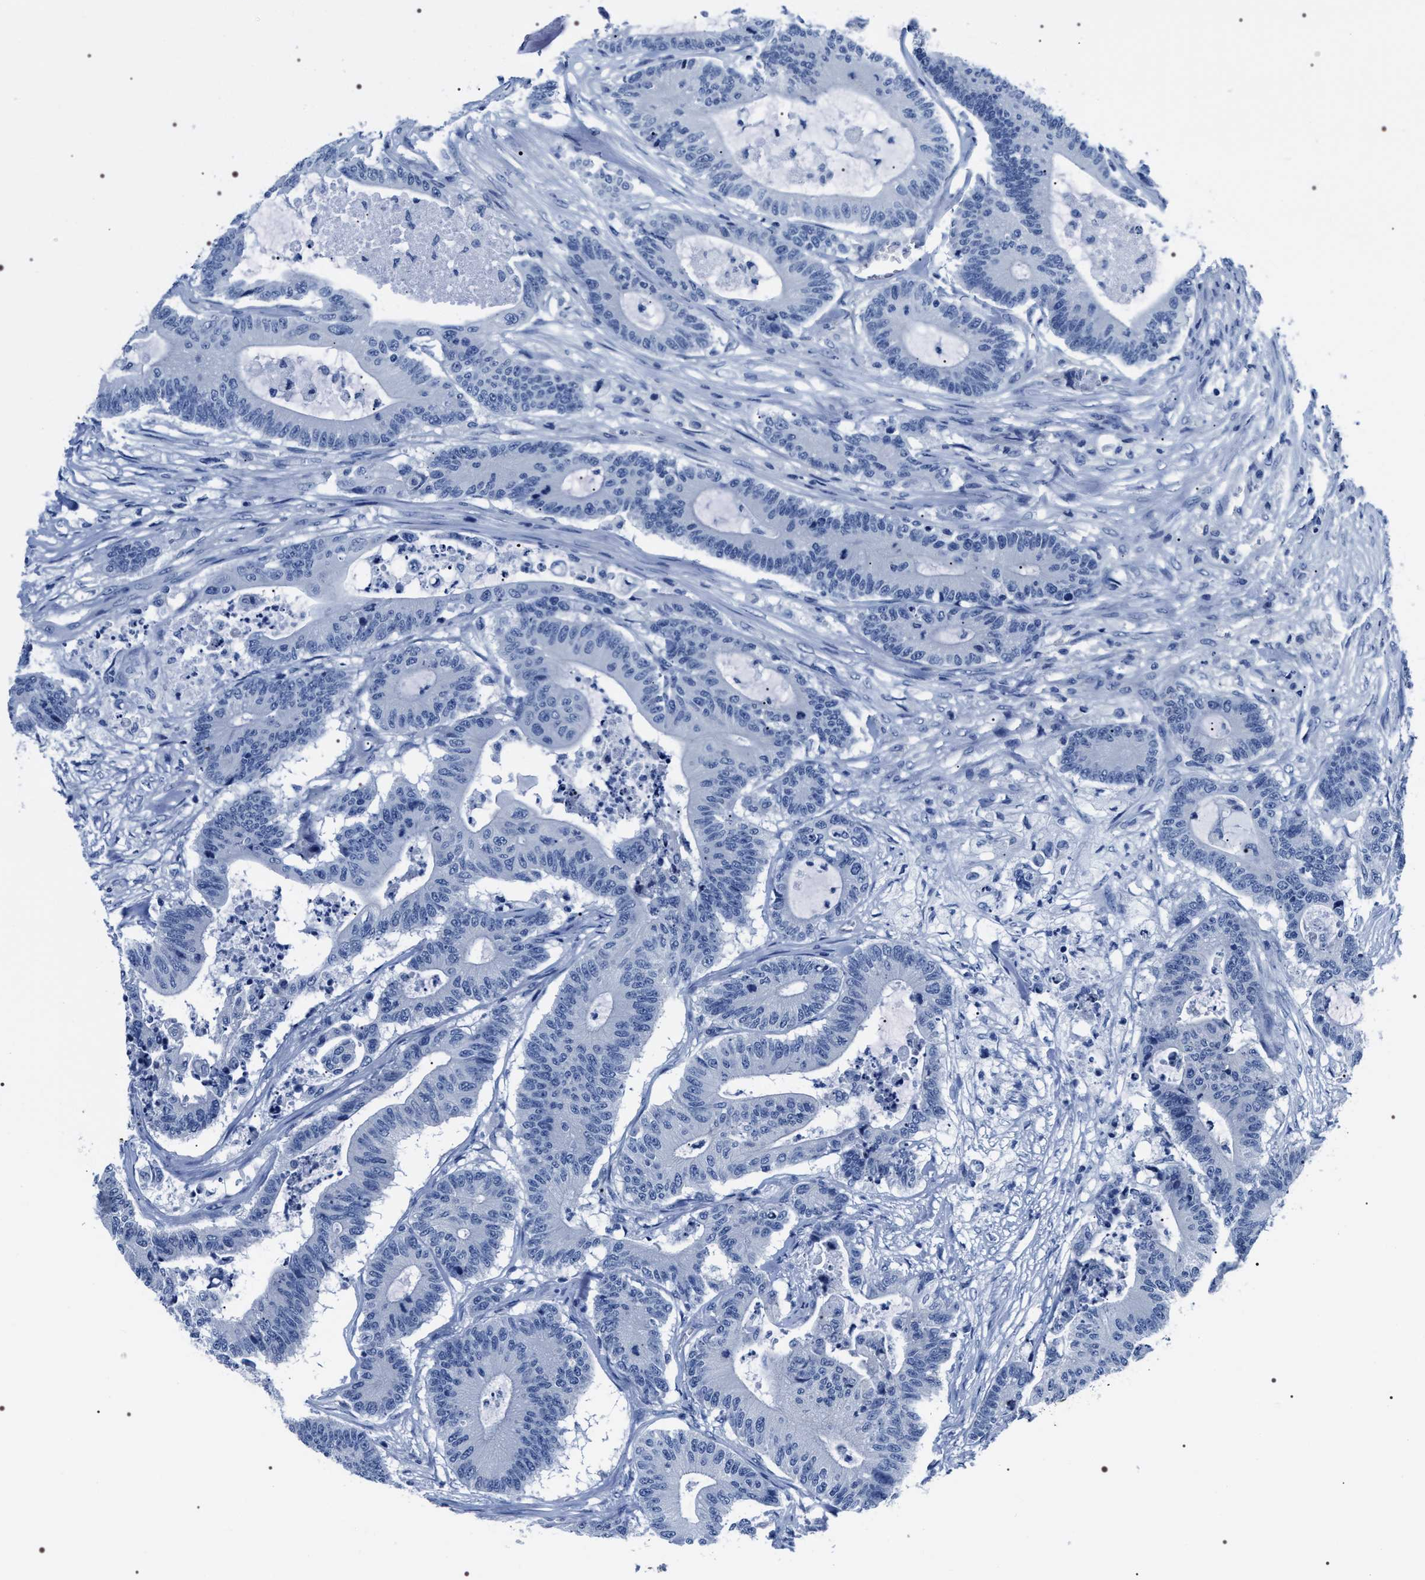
{"staining": {"intensity": "negative", "quantity": "none", "location": "none"}, "tissue": "colorectal cancer", "cell_type": "Tumor cells", "image_type": "cancer", "snomed": [{"axis": "morphology", "description": "Adenocarcinoma, NOS"}, {"axis": "topography", "description": "Colon"}], "caption": "This is a image of immunohistochemistry staining of adenocarcinoma (colorectal), which shows no positivity in tumor cells. (DAB immunohistochemistry with hematoxylin counter stain).", "gene": "ADH4", "patient": {"sex": "female", "age": 84}}